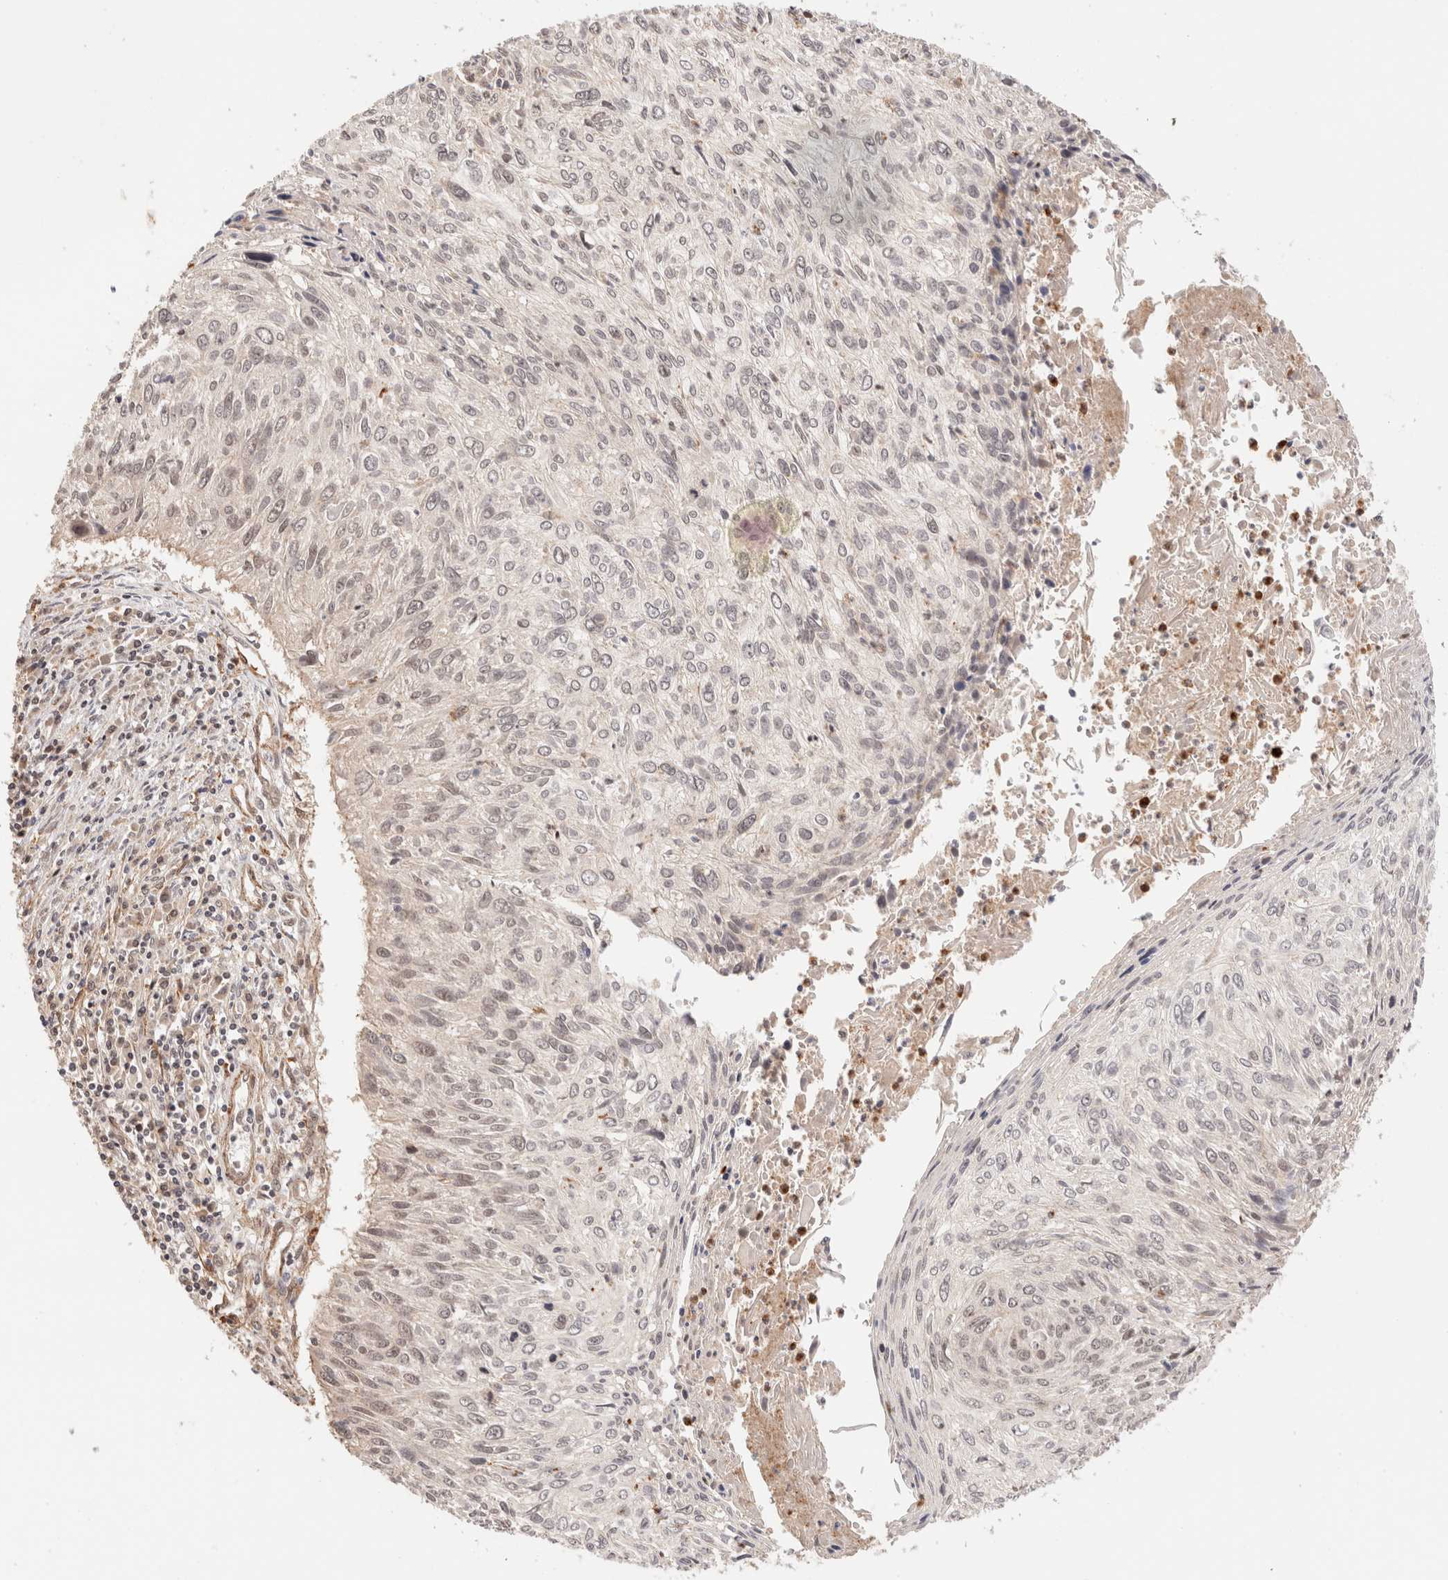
{"staining": {"intensity": "weak", "quantity": "<25%", "location": "nuclear"}, "tissue": "cervical cancer", "cell_type": "Tumor cells", "image_type": "cancer", "snomed": [{"axis": "morphology", "description": "Squamous cell carcinoma, NOS"}, {"axis": "topography", "description": "Cervix"}], "caption": "This image is of squamous cell carcinoma (cervical) stained with immunohistochemistry (IHC) to label a protein in brown with the nuclei are counter-stained blue. There is no staining in tumor cells. The staining was performed using DAB to visualize the protein expression in brown, while the nuclei were stained in blue with hematoxylin (Magnification: 20x).", "gene": "BRPF3", "patient": {"sex": "female", "age": 51}}